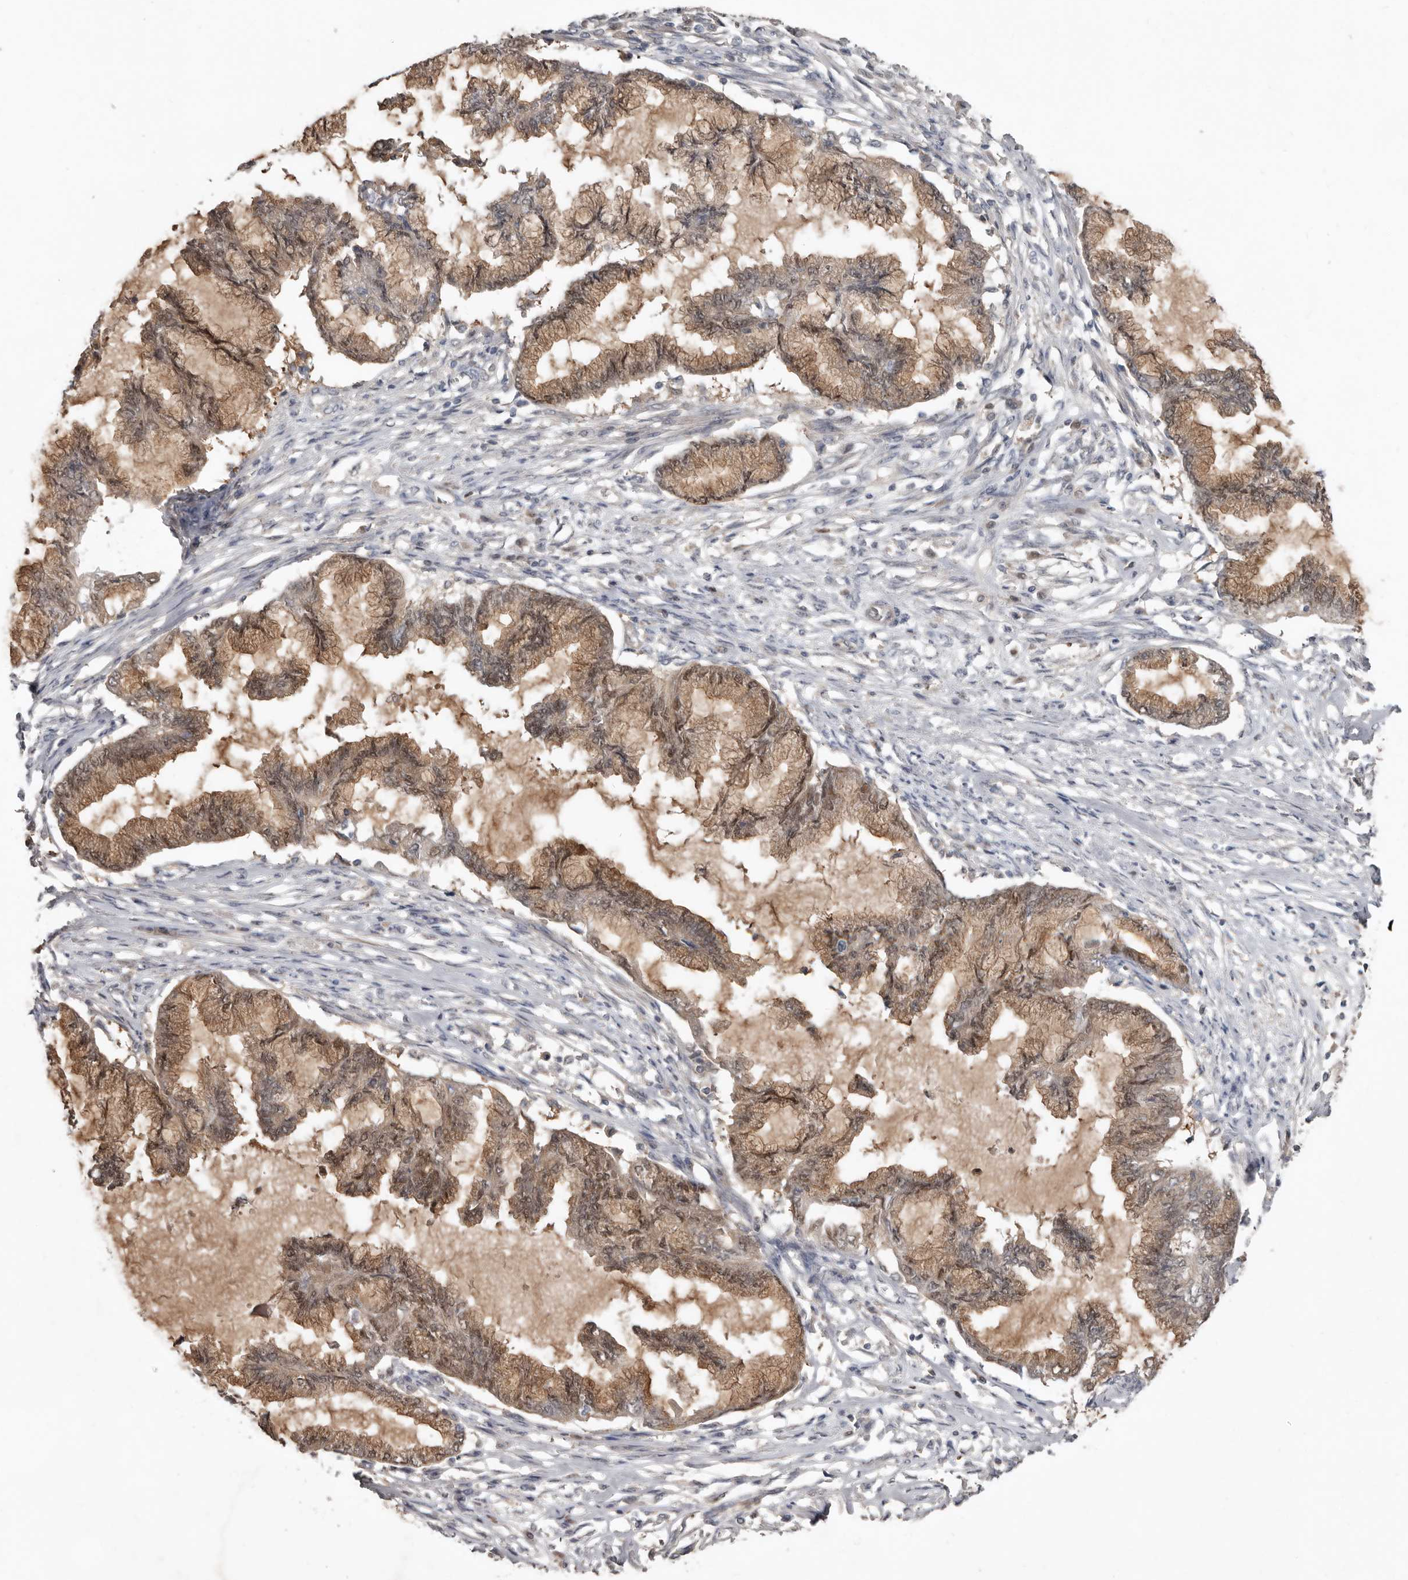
{"staining": {"intensity": "moderate", "quantity": ">75%", "location": "cytoplasmic/membranous,nuclear"}, "tissue": "endometrial cancer", "cell_type": "Tumor cells", "image_type": "cancer", "snomed": [{"axis": "morphology", "description": "Adenocarcinoma, NOS"}, {"axis": "topography", "description": "Endometrium"}], "caption": "Adenocarcinoma (endometrial) stained with DAB immunohistochemistry reveals medium levels of moderate cytoplasmic/membranous and nuclear staining in approximately >75% of tumor cells.", "gene": "RBKS", "patient": {"sex": "female", "age": 86}}